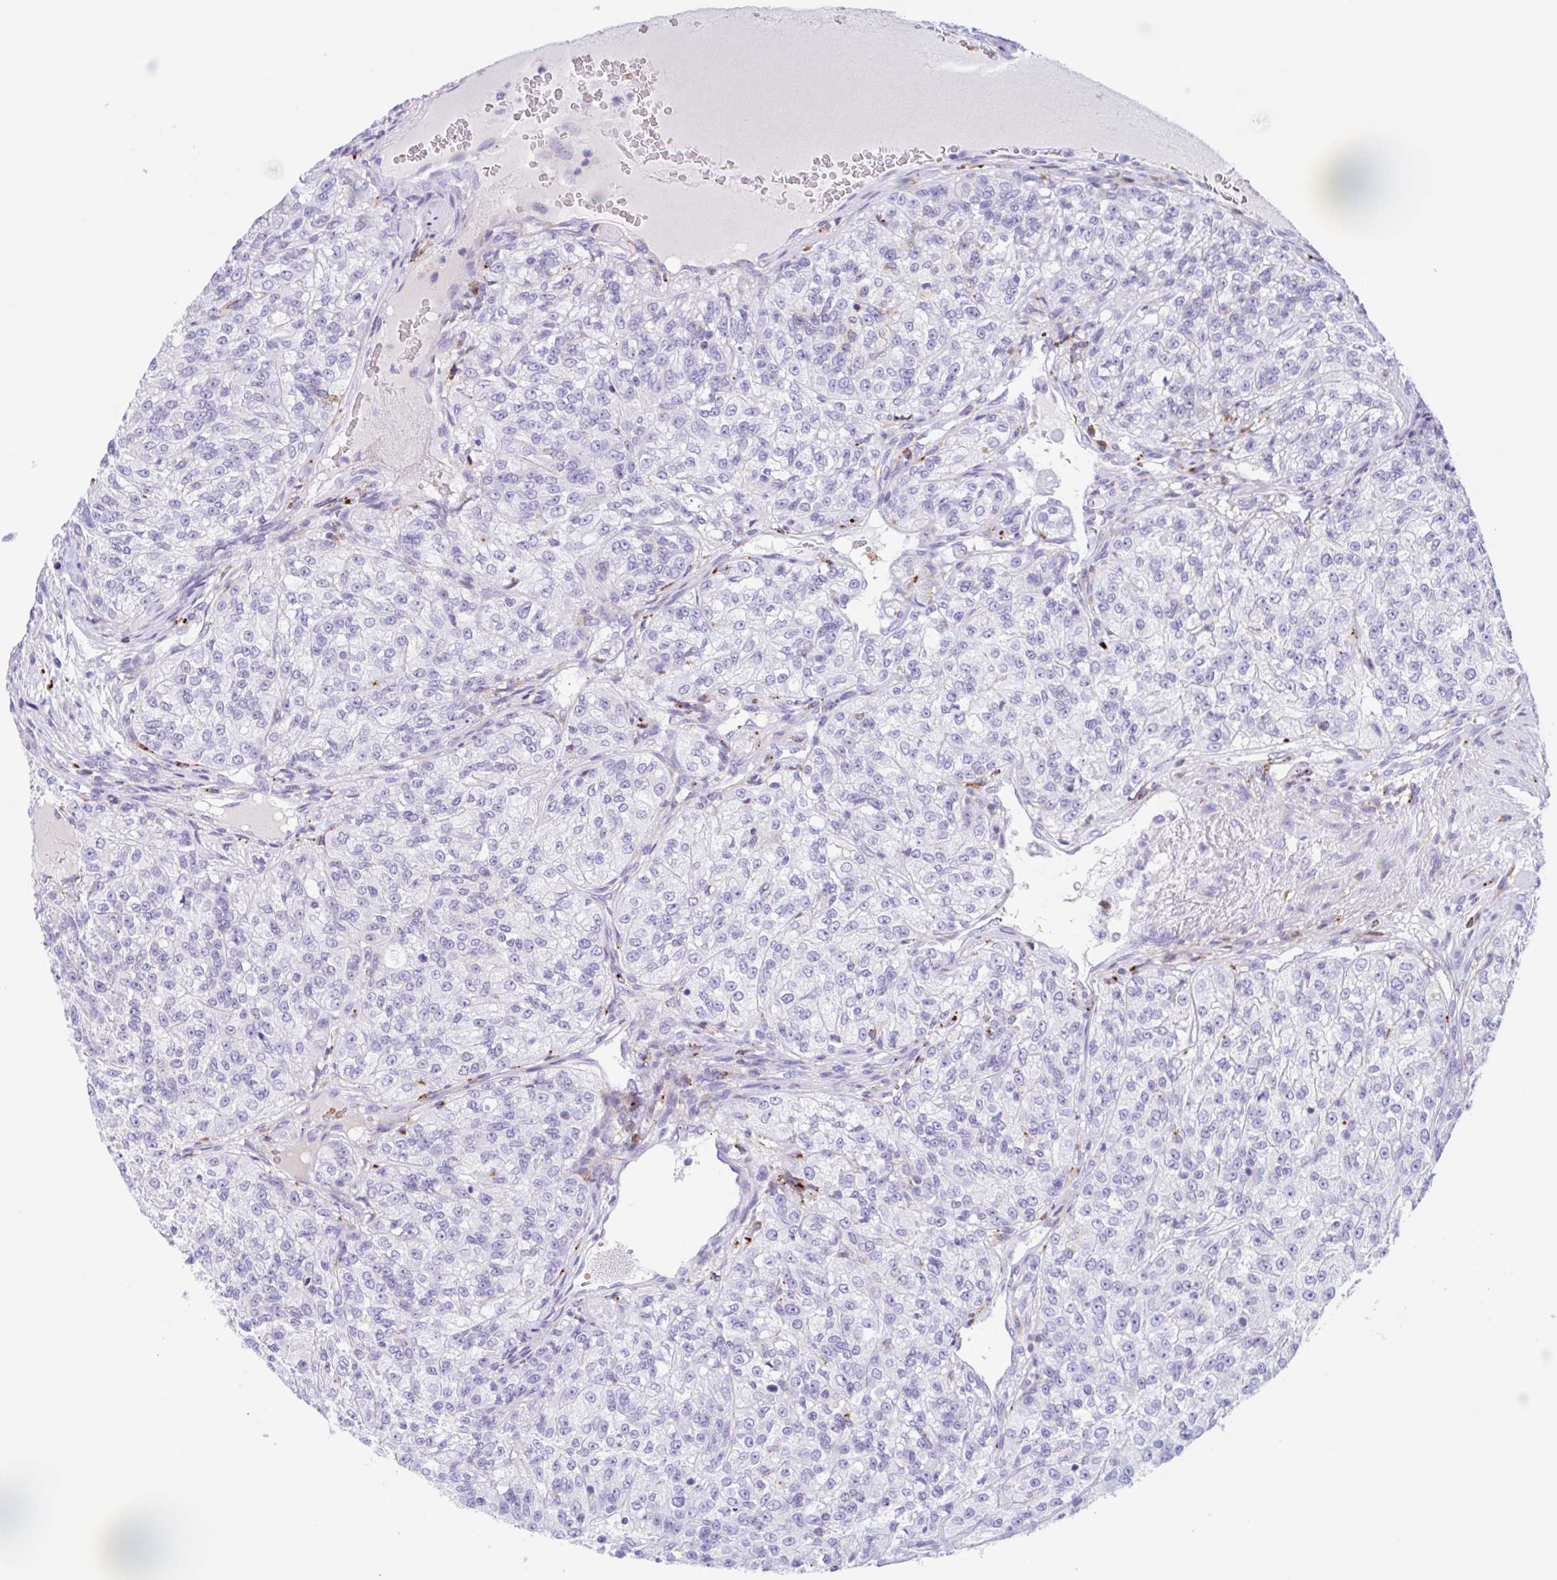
{"staining": {"intensity": "negative", "quantity": "none", "location": "none"}, "tissue": "renal cancer", "cell_type": "Tumor cells", "image_type": "cancer", "snomed": [{"axis": "morphology", "description": "Adenocarcinoma, NOS"}, {"axis": "topography", "description": "Kidney"}], "caption": "This is an immunohistochemistry histopathology image of human renal cancer (adenocarcinoma). There is no expression in tumor cells.", "gene": "ANKRD9", "patient": {"sex": "female", "age": 63}}